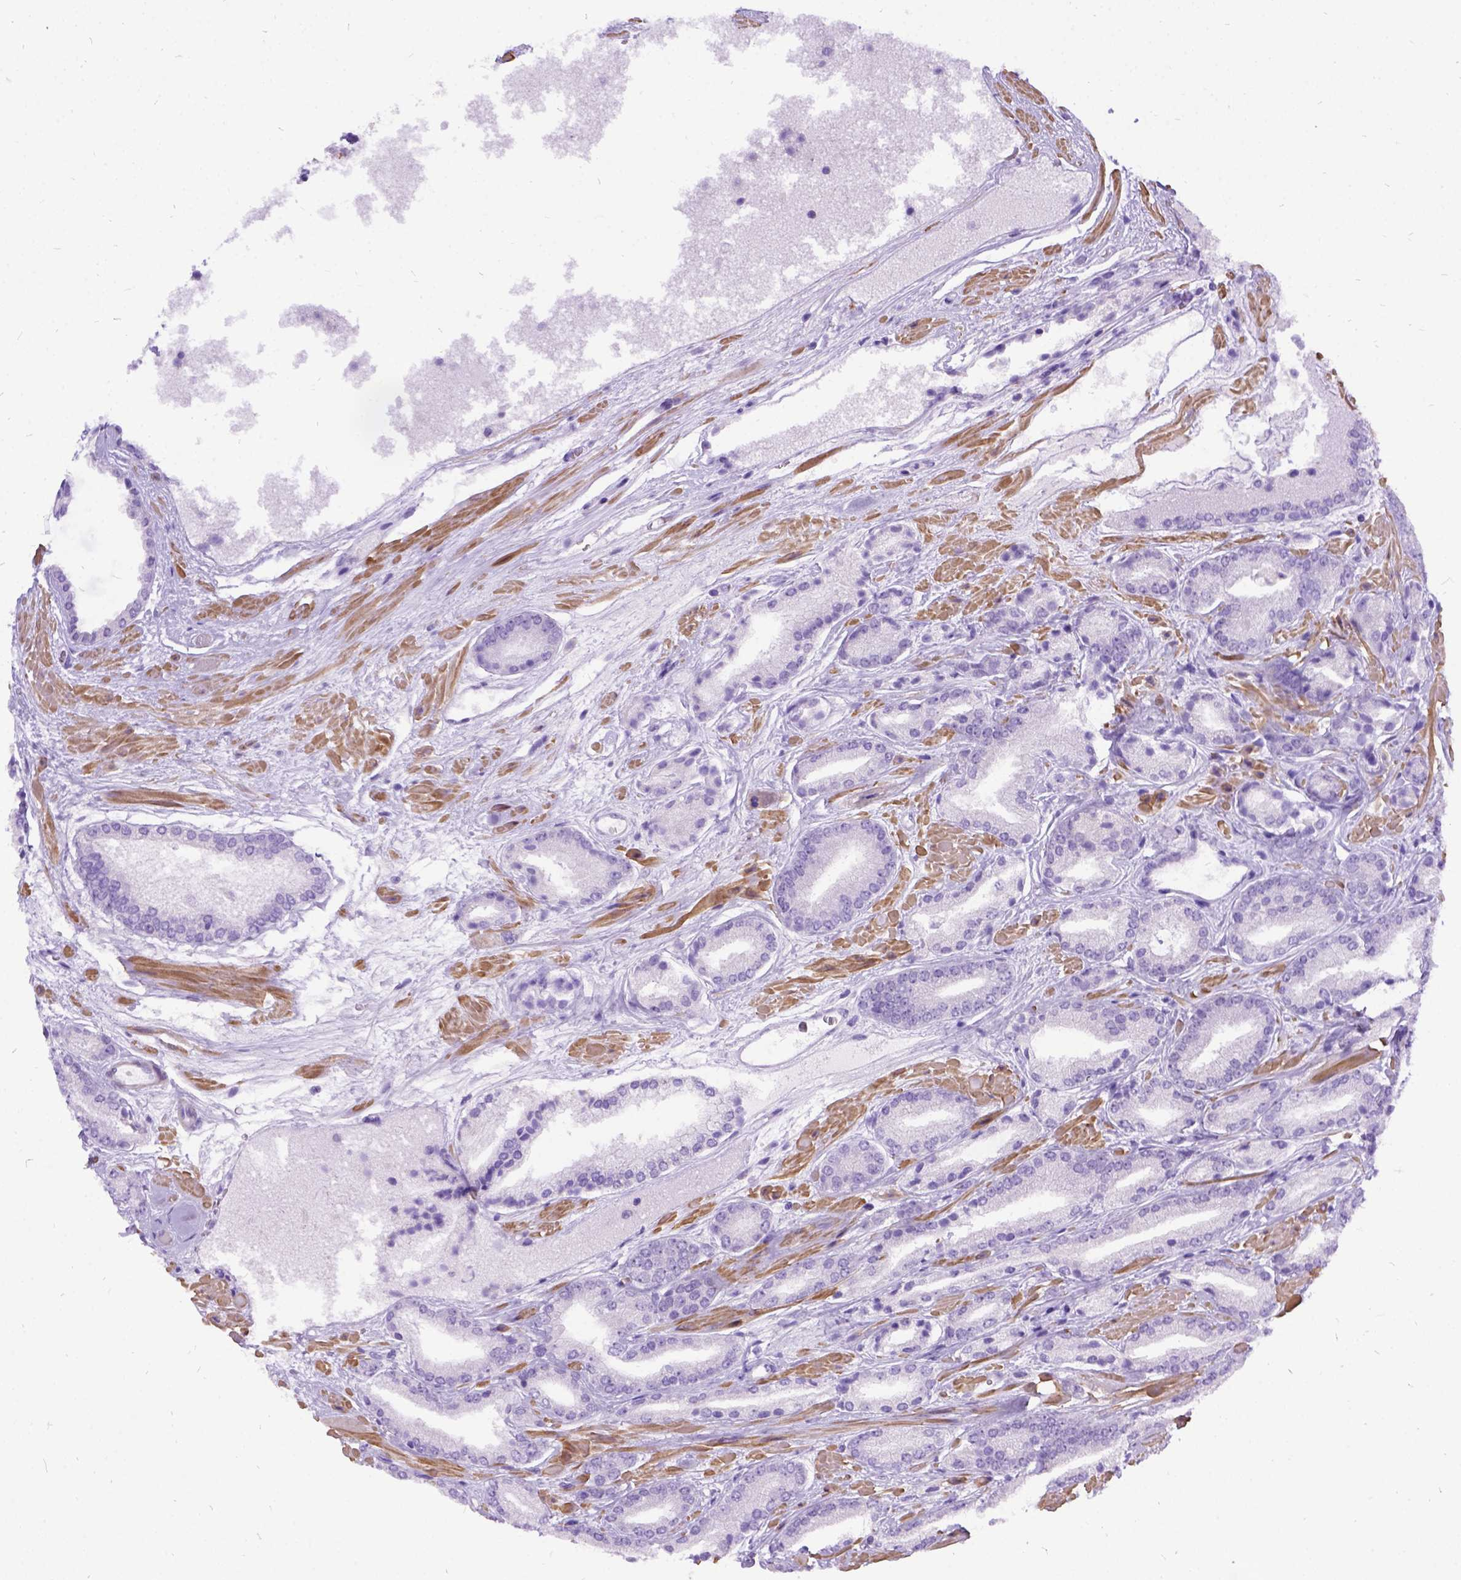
{"staining": {"intensity": "negative", "quantity": "none", "location": "none"}, "tissue": "prostate cancer", "cell_type": "Tumor cells", "image_type": "cancer", "snomed": [{"axis": "morphology", "description": "Adenocarcinoma, High grade"}, {"axis": "topography", "description": "Prostate"}], "caption": "Human prostate cancer stained for a protein using IHC shows no expression in tumor cells.", "gene": "PRG2", "patient": {"sex": "male", "age": 56}}